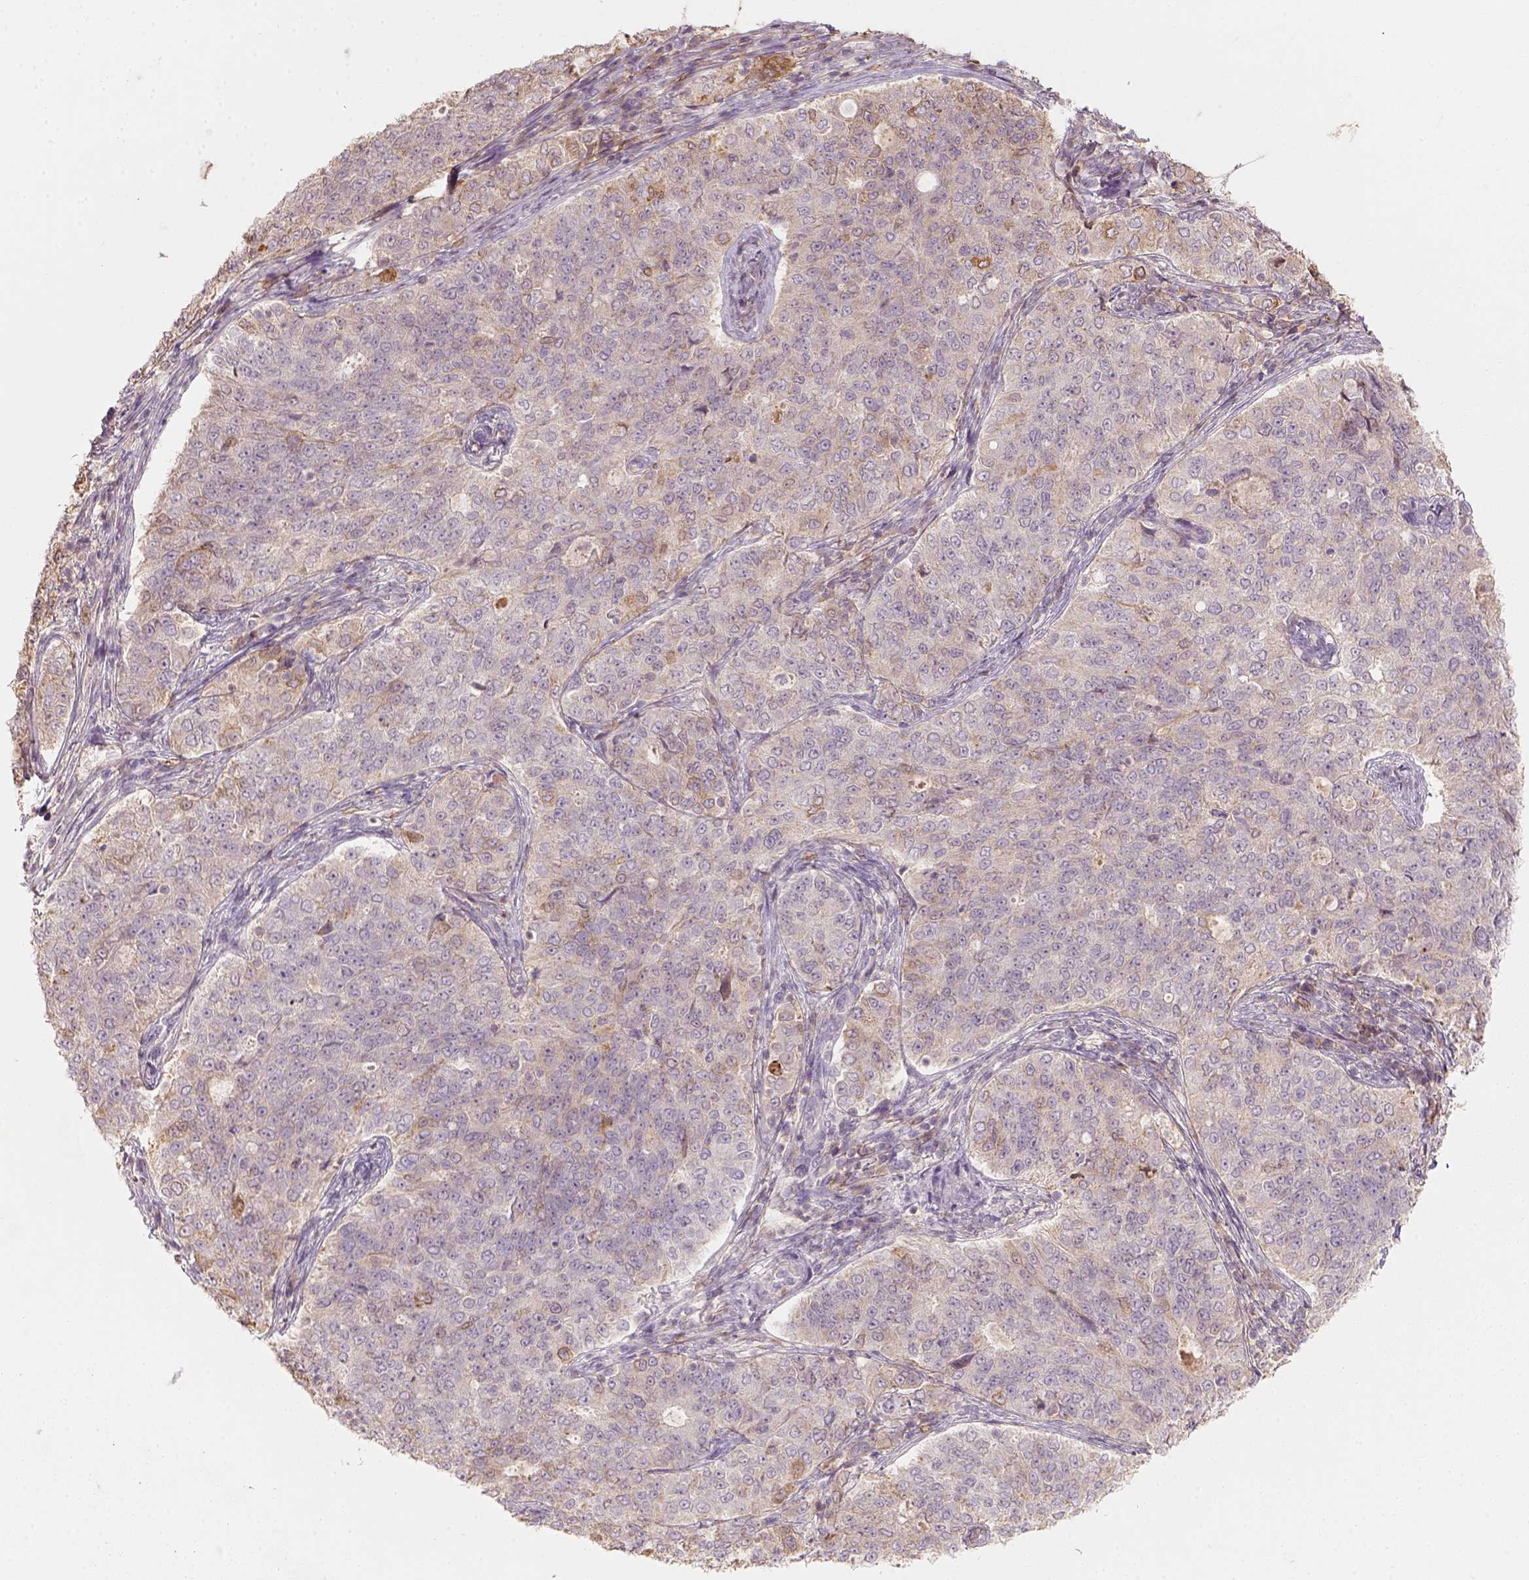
{"staining": {"intensity": "weak", "quantity": "25%-75%", "location": "cytoplasmic/membranous"}, "tissue": "endometrial cancer", "cell_type": "Tumor cells", "image_type": "cancer", "snomed": [{"axis": "morphology", "description": "Adenocarcinoma, NOS"}, {"axis": "topography", "description": "Endometrium"}], "caption": "Immunohistochemical staining of endometrial cancer (adenocarcinoma) shows low levels of weak cytoplasmic/membranous protein staining in approximately 25%-75% of tumor cells.", "gene": "AQP9", "patient": {"sex": "female", "age": 43}}